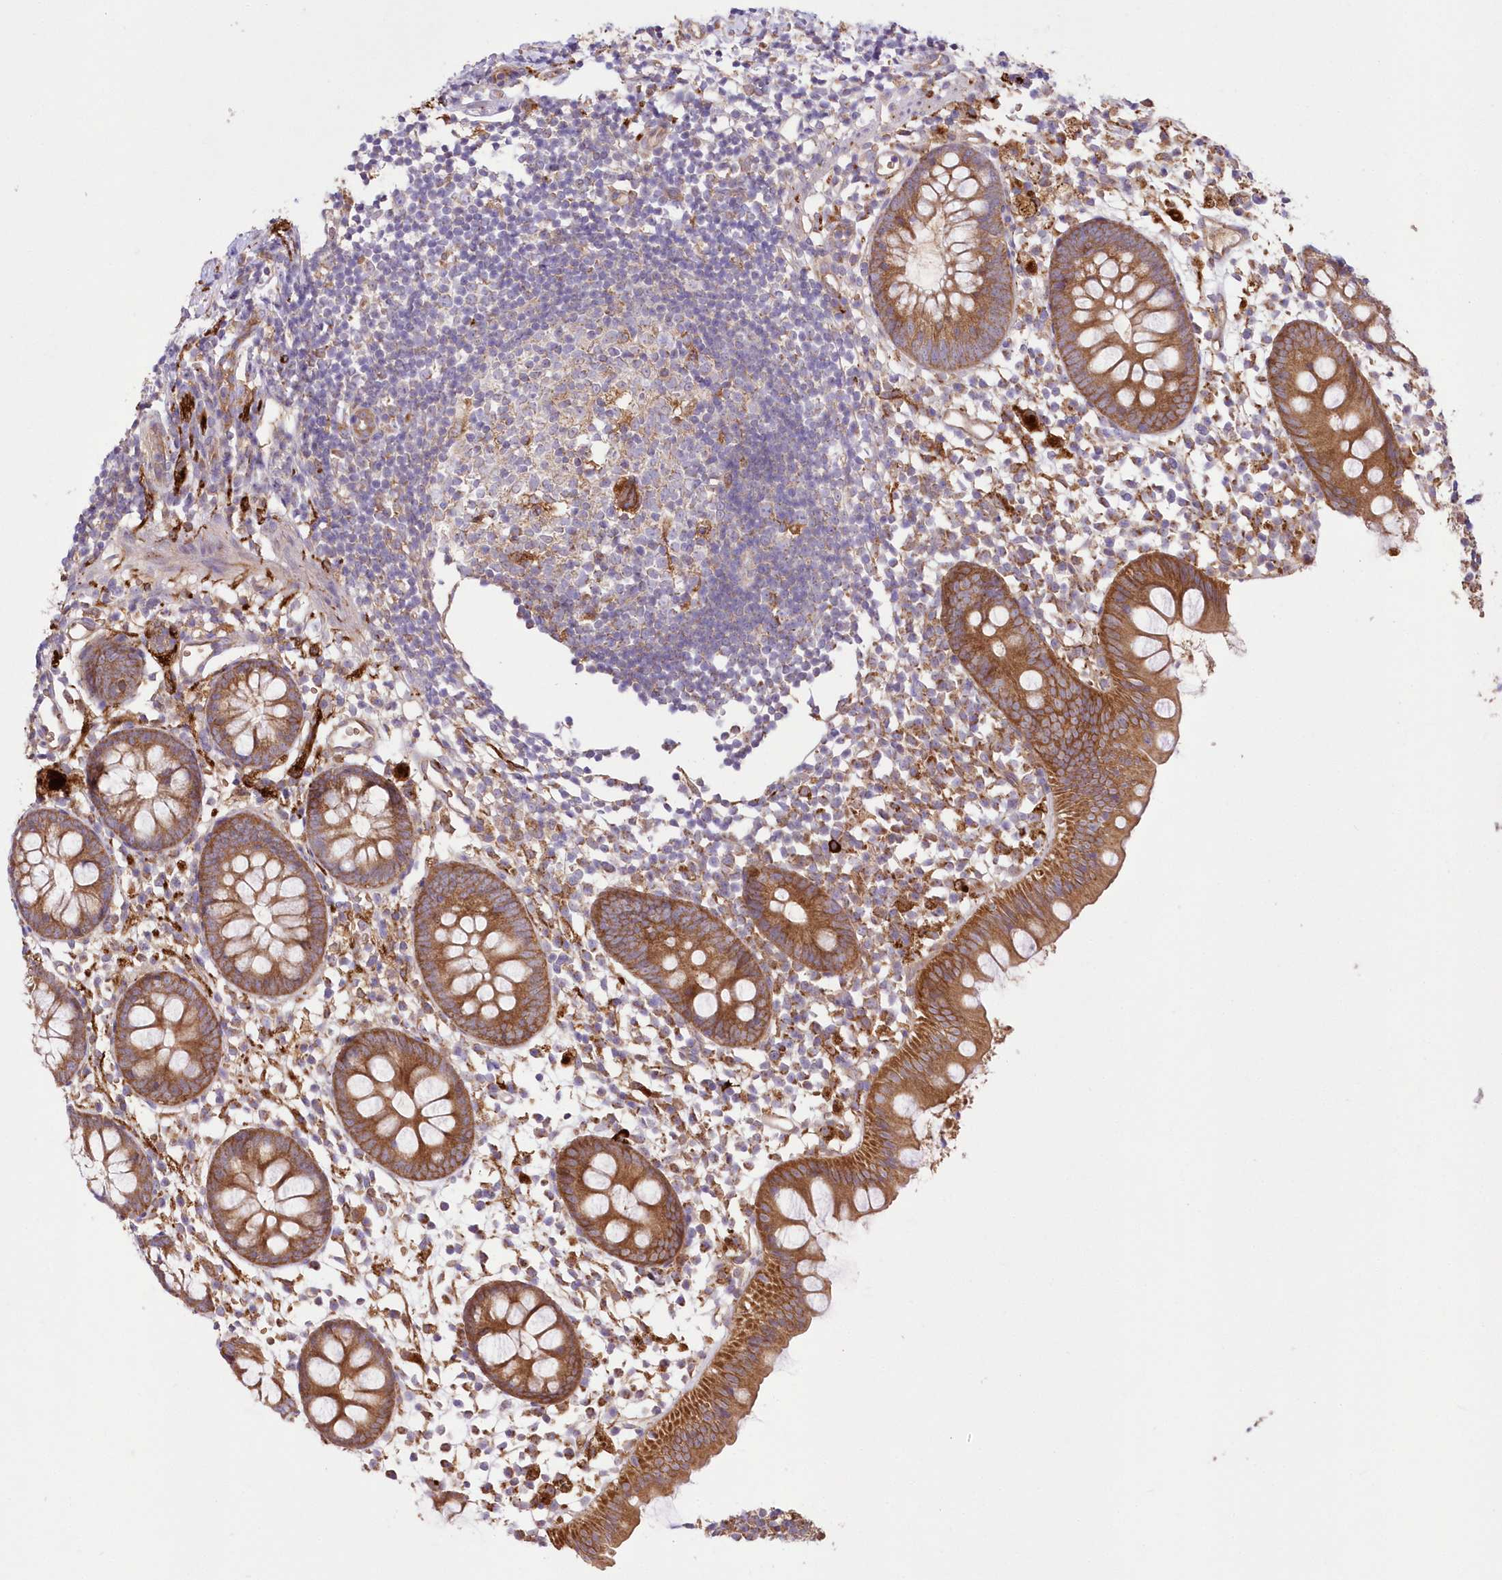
{"staining": {"intensity": "moderate", "quantity": ">75%", "location": "cytoplasmic/membranous"}, "tissue": "appendix", "cell_type": "Glandular cells", "image_type": "normal", "snomed": [{"axis": "morphology", "description": "Normal tissue, NOS"}, {"axis": "topography", "description": "Appendix"}], "caption": "Normal appendix shows moderate cytoplasmic/membranous expression in about >75% of glandular cells.", "gene": "FCHO2", "patient": {"sex": "female", "age": 20}}